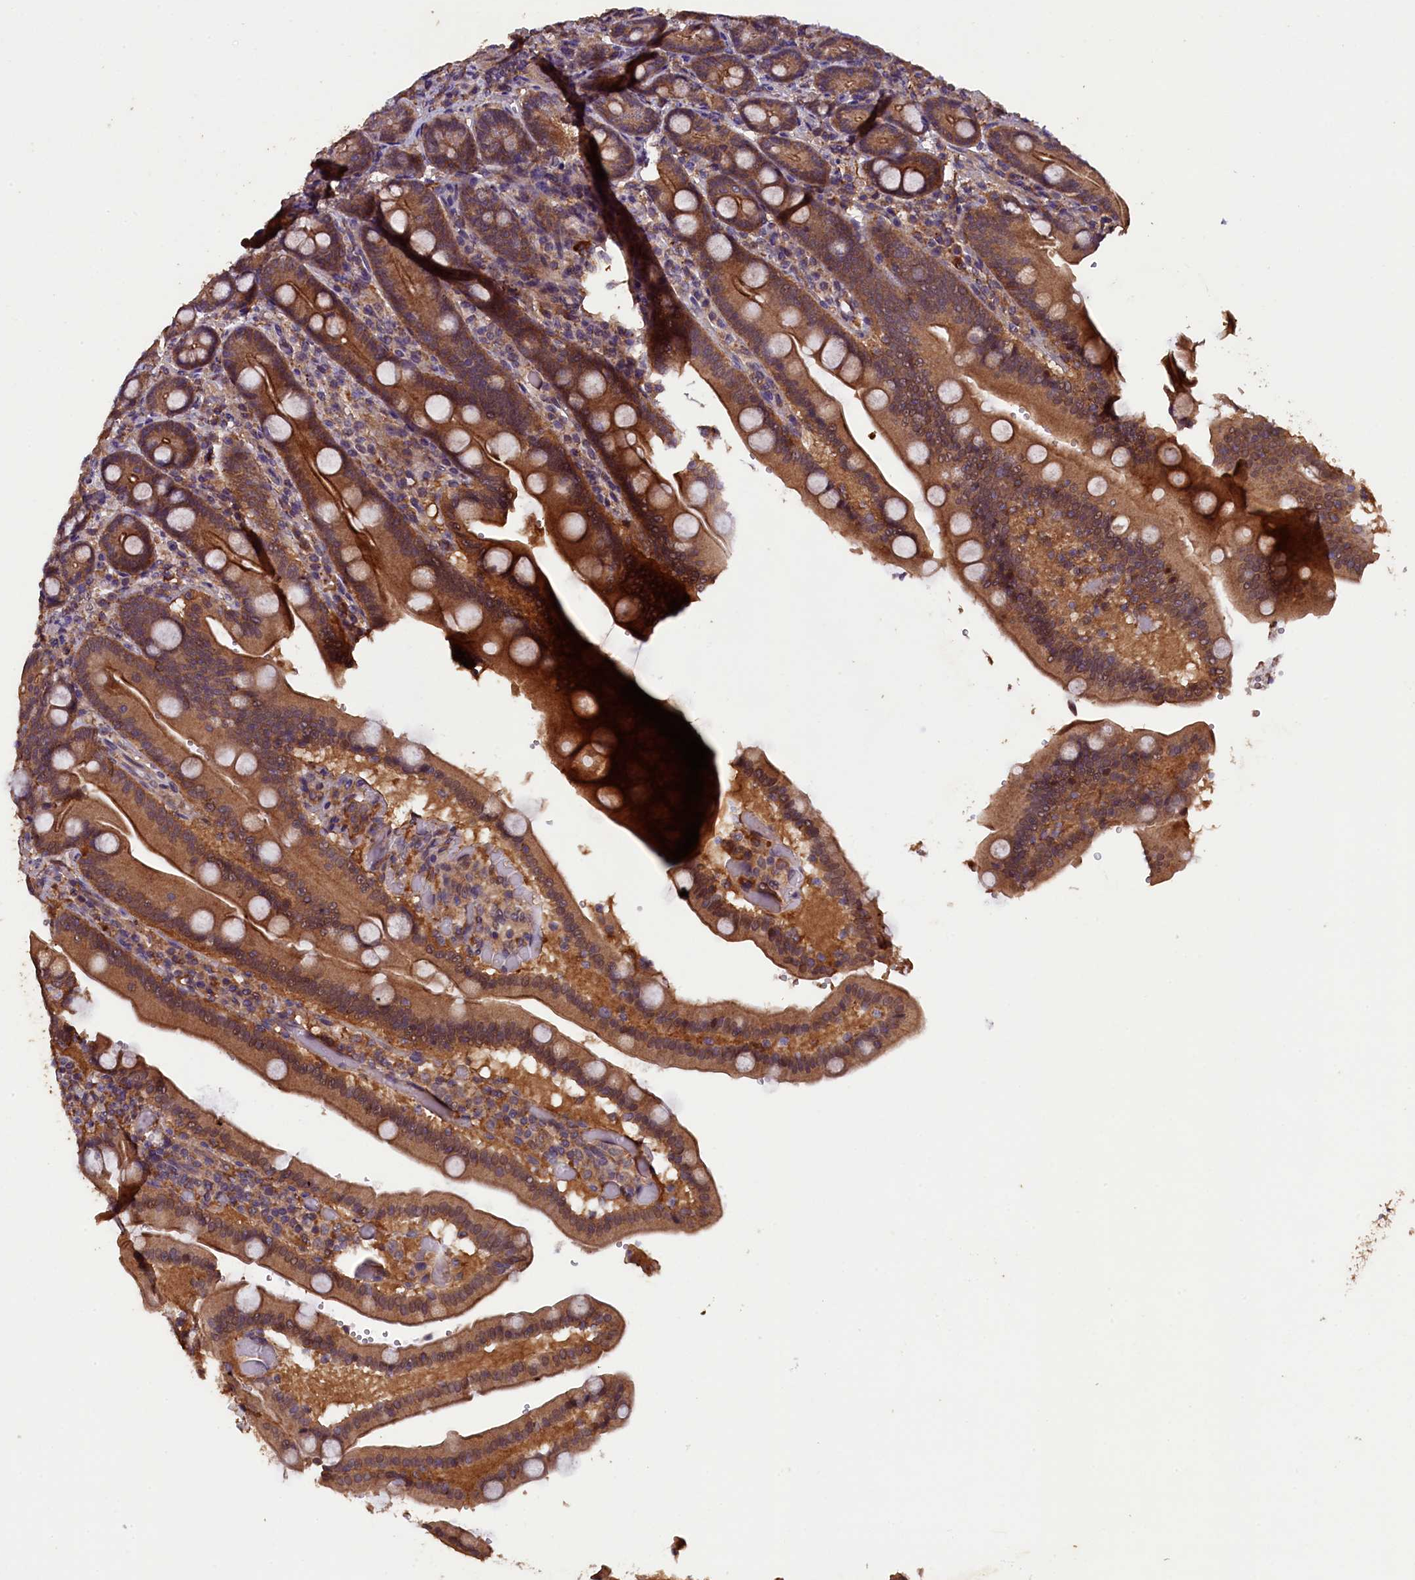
{"staining": {"intensity": "strong", "quantity": ">75%", "location": "cytoplasmic/membranous"}, "tissue": "duodenum", "cell_type": "Glandular cells", "image_type": "normal", "snomed": [{"axis": "morphology", "description": "Normal tissue, NOS"}, {"axis": "topography", "description": "Duodenum"}], "caption": "Immunohistochemistry (IHC) image of benign duodenum: duodenum stained using IHC reveals high levels of strong protein expression localized specifically in the cytoplasmic/membranous of glandular cells, appearing as a cytoplasmic/membranous brown color.", "gene": "PLXNB1", "patient": {"sex": "female", "age": 62}}